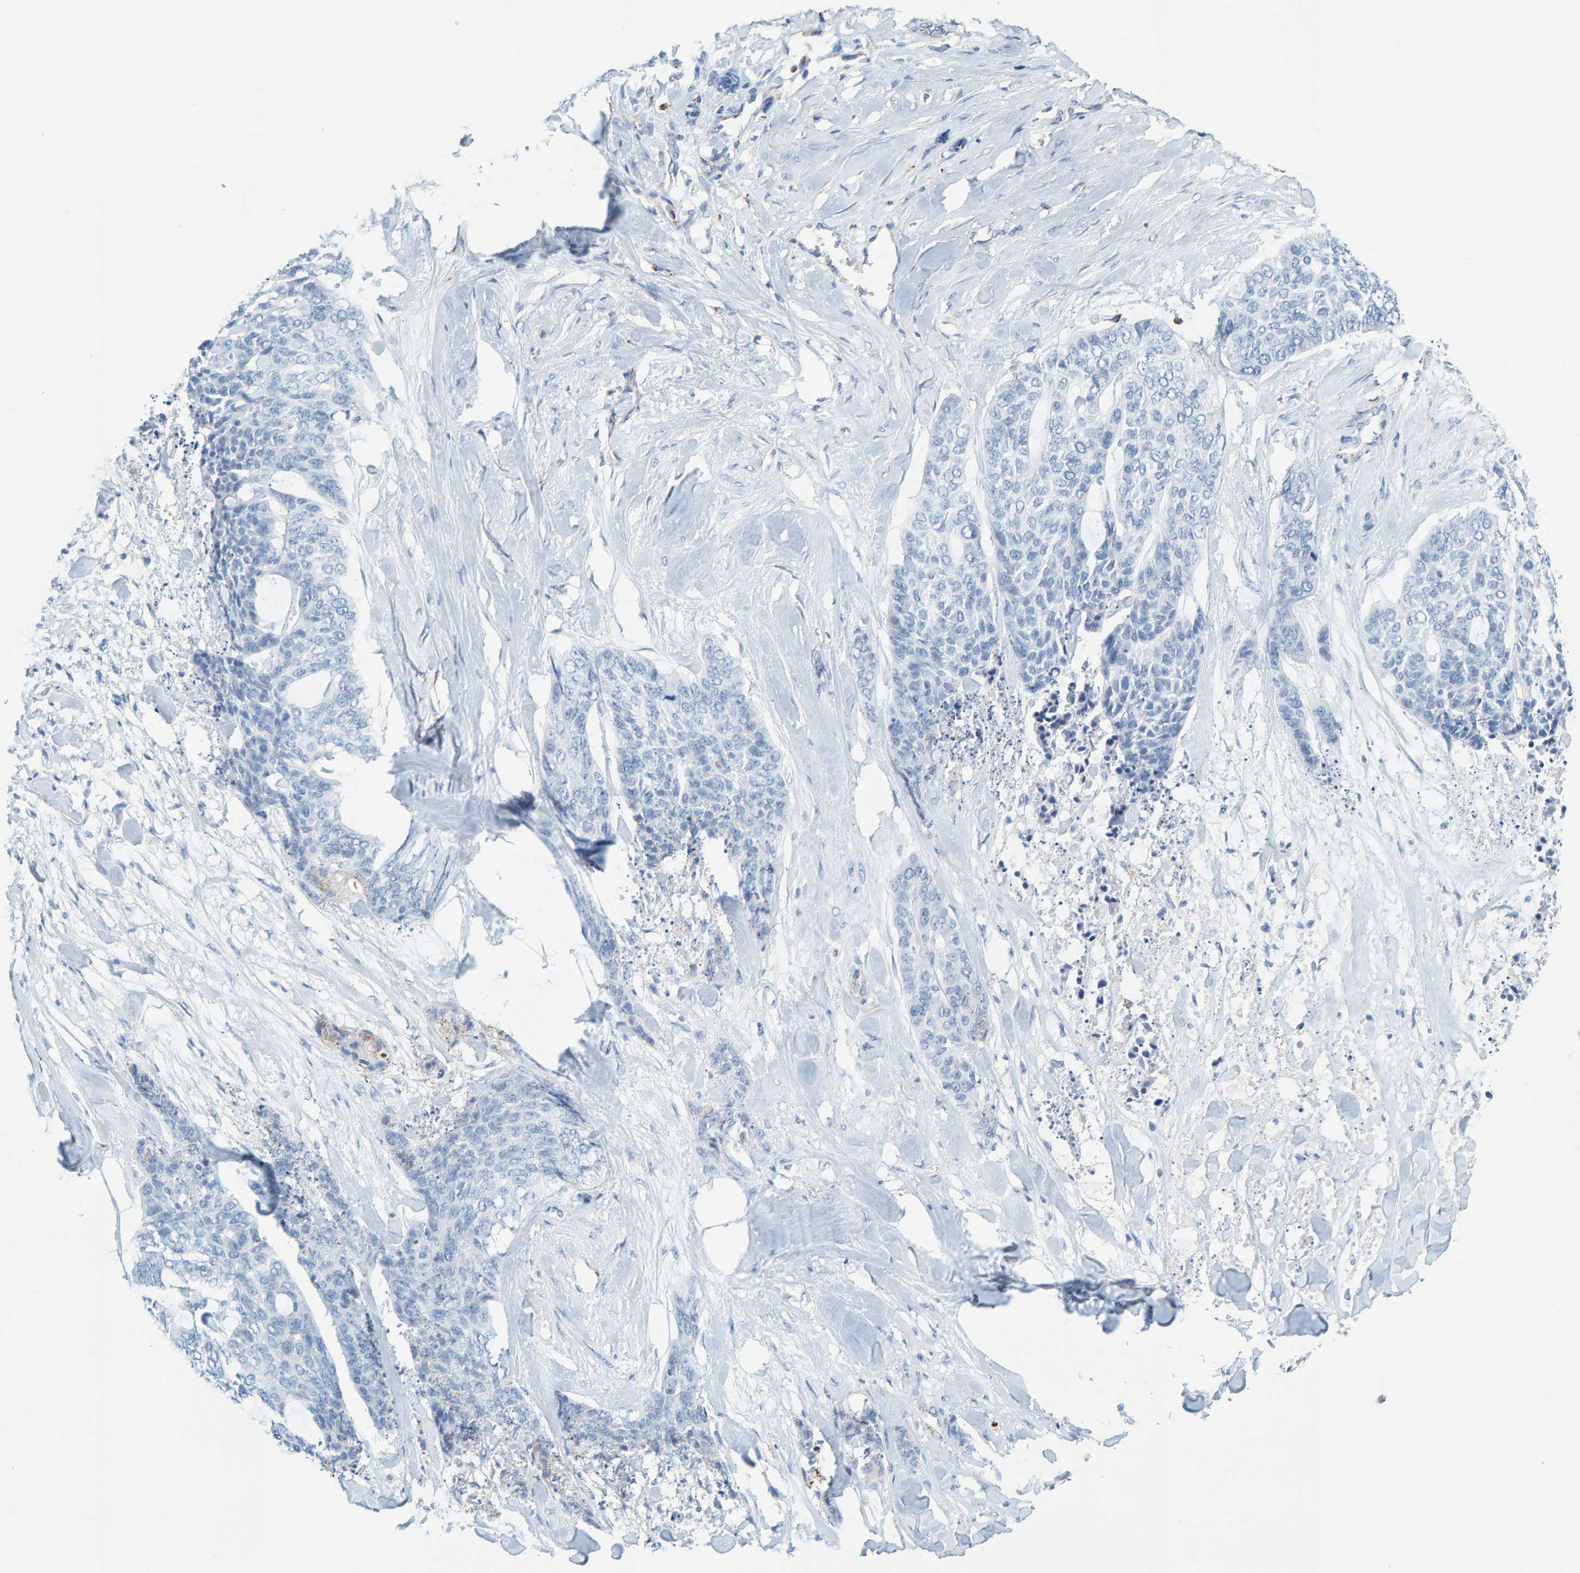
{"staining": {"intensity": "negative", "quantity": "none", "location": "none"}, "tissue": "skin cancer", "cell_type": "Tumor cells", "image_type": "cancer", "snomed": [{"axis": "morphology", "description": "Basal cell carcinoma"}, {"axis": "topography", "description": "Skin"}], "caption": "Skin basal cell carcinoma was stained to show a protein in brown. There is no significant expression in tumor cells.", "gene": "BIN3", "patient": {"sex": "female", "age": 64}}